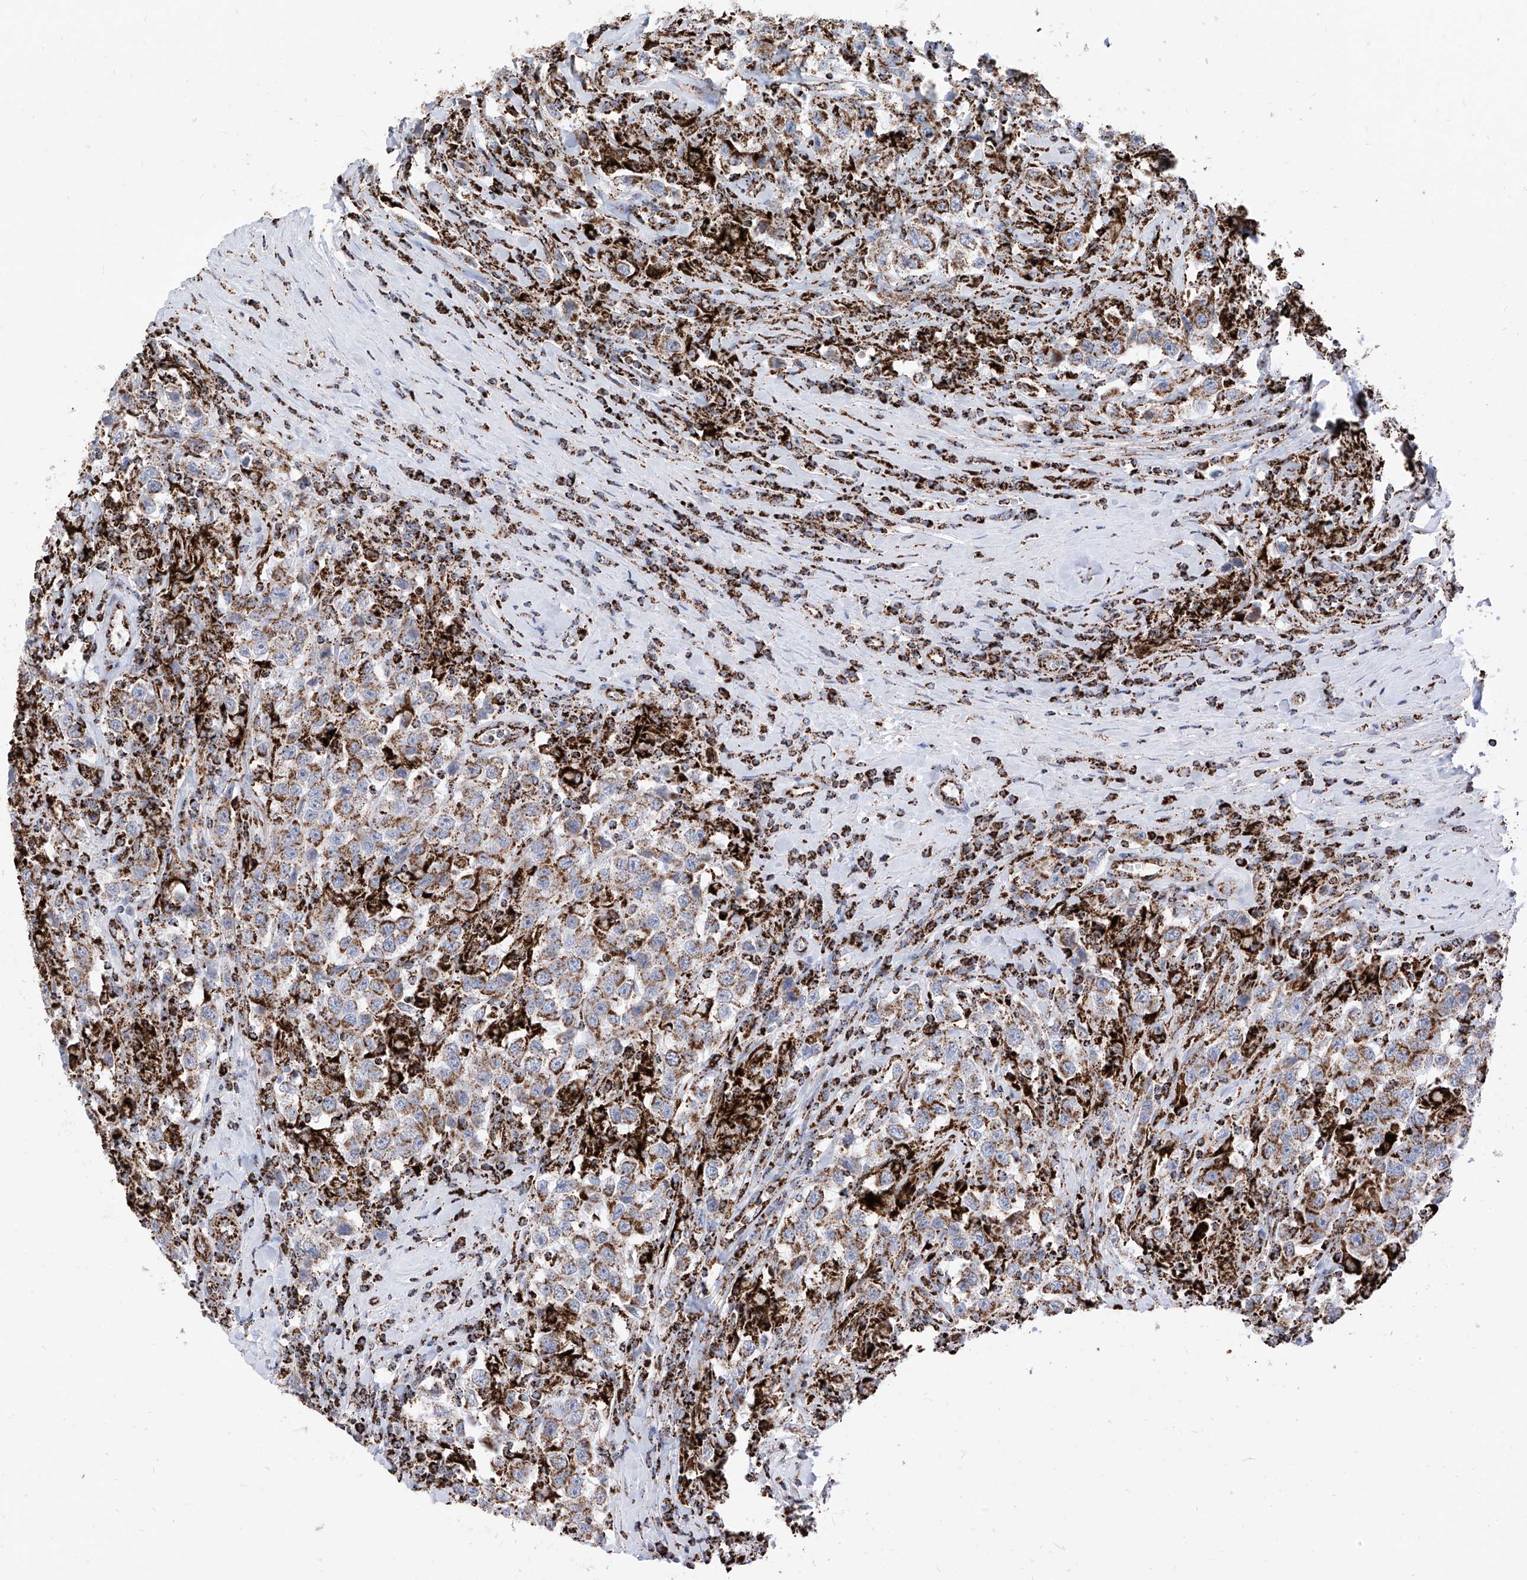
{"staining": {"intensity": "moderate", "quantity": "25%-75%", "location": "cytoplasmic/membranous"}, "tissue": "testis cancer", "cell_type": "Tumor cells", "image_type": "cancer", "snomed": [{"axis": "morphology", "description": "Seminoma, NOS"}, {"axis": "topography", "description": "Testis"}], "caption": "About 25%-75% of tumor cells in seminoma (testis) show moderate cytoplasmic/membranous protein expression as visualized by brown immunohistochemical staining.", "gene": "COX5B", "patient": {"sex": "male", "age": 41}}